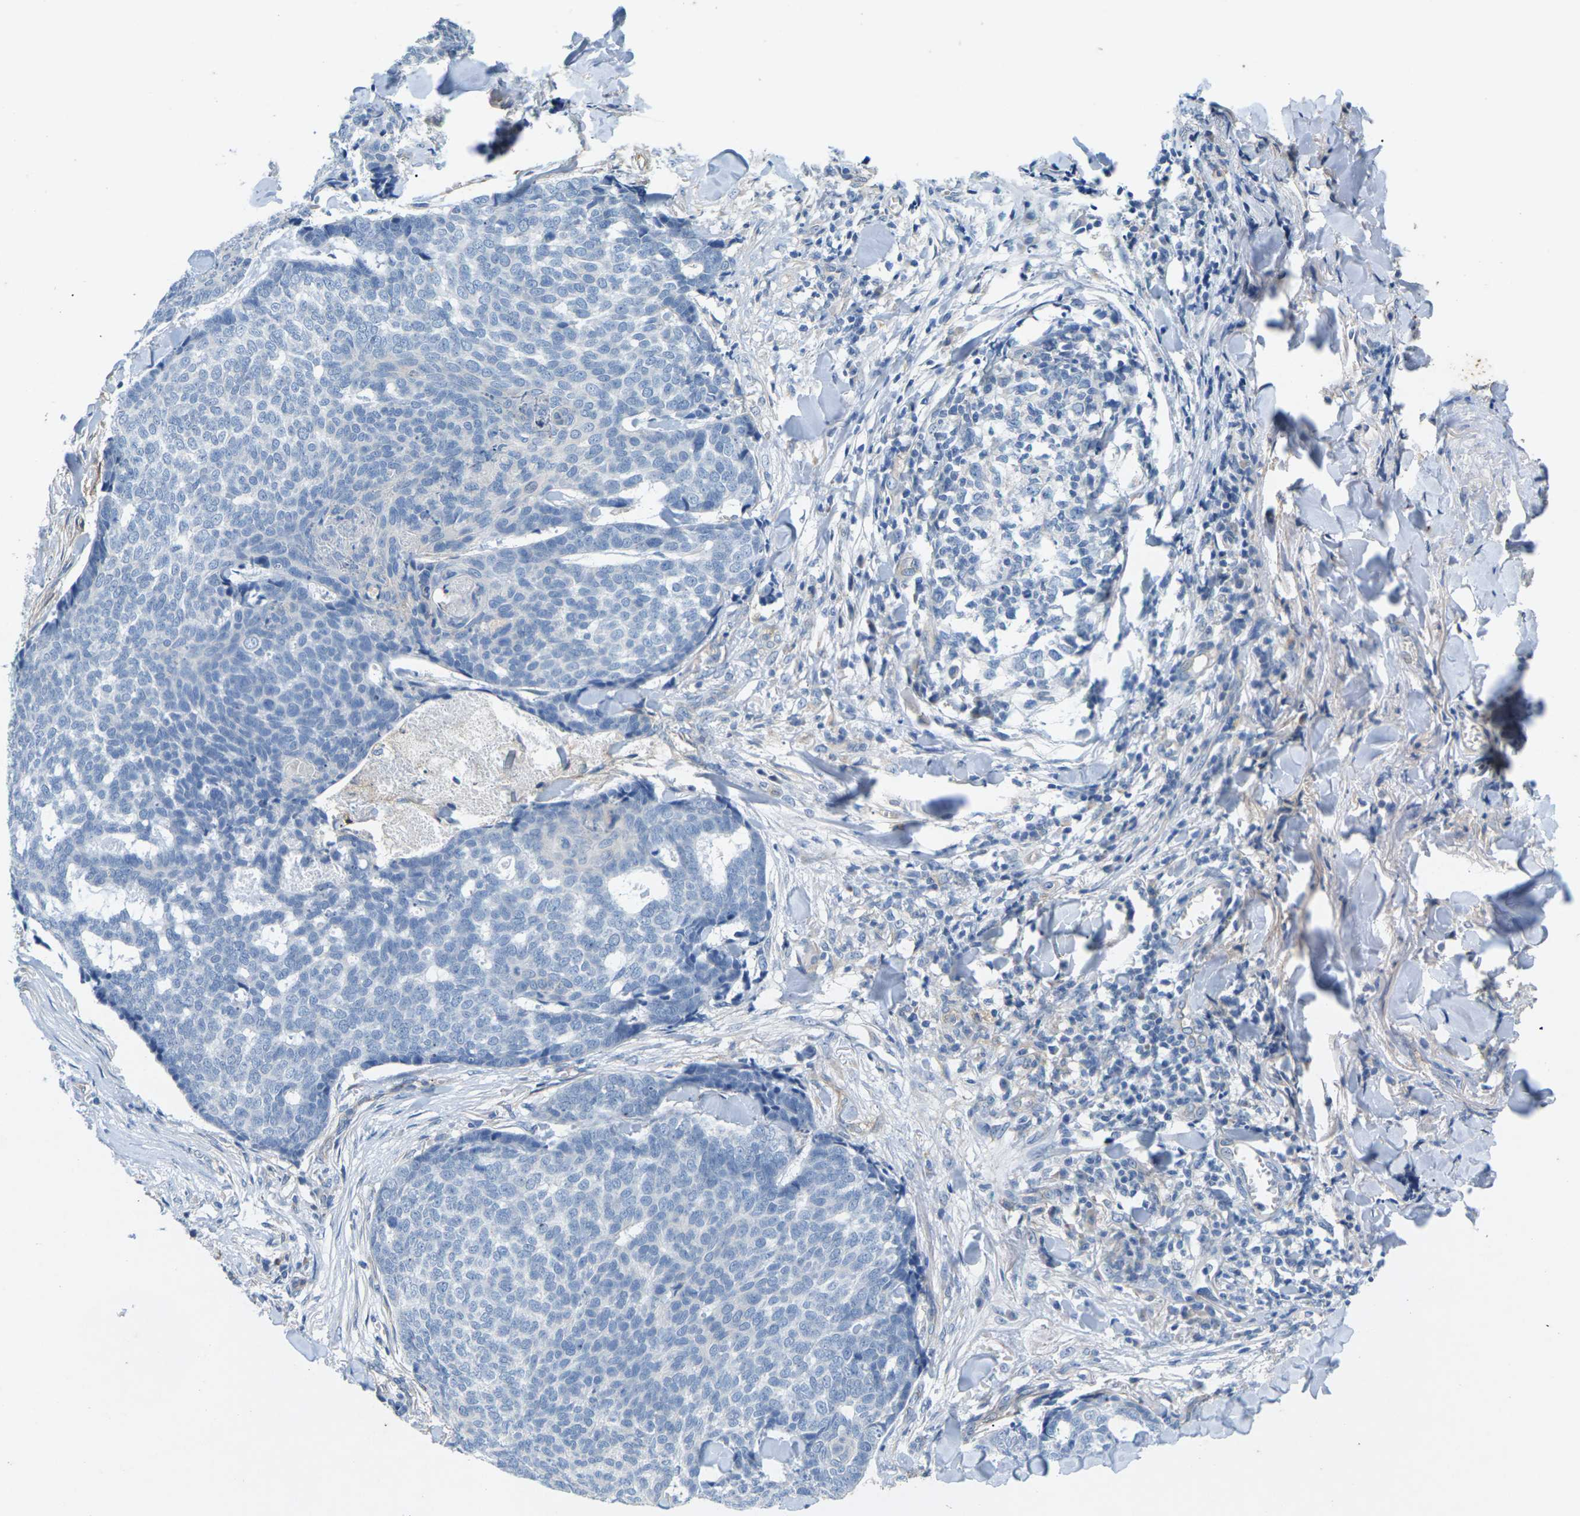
{"staining": {"intensity": "negative", "quantity": "none", "location": "none"}, "tissue": "skin cancer", "cell_type": "Tumor cells", "image_type": "cancer", "snomed": [{"axis": "morphology", "description": "Basal cell carcinoma"}, {"axis": "topography", "description": "Skin"}], "caption": "The IHC image has no significant positivity in tumor cells of skin basal cell carcinoma tissue.", "gene": "ITGA5", "patient": {"sex": "male", "age": 84}}